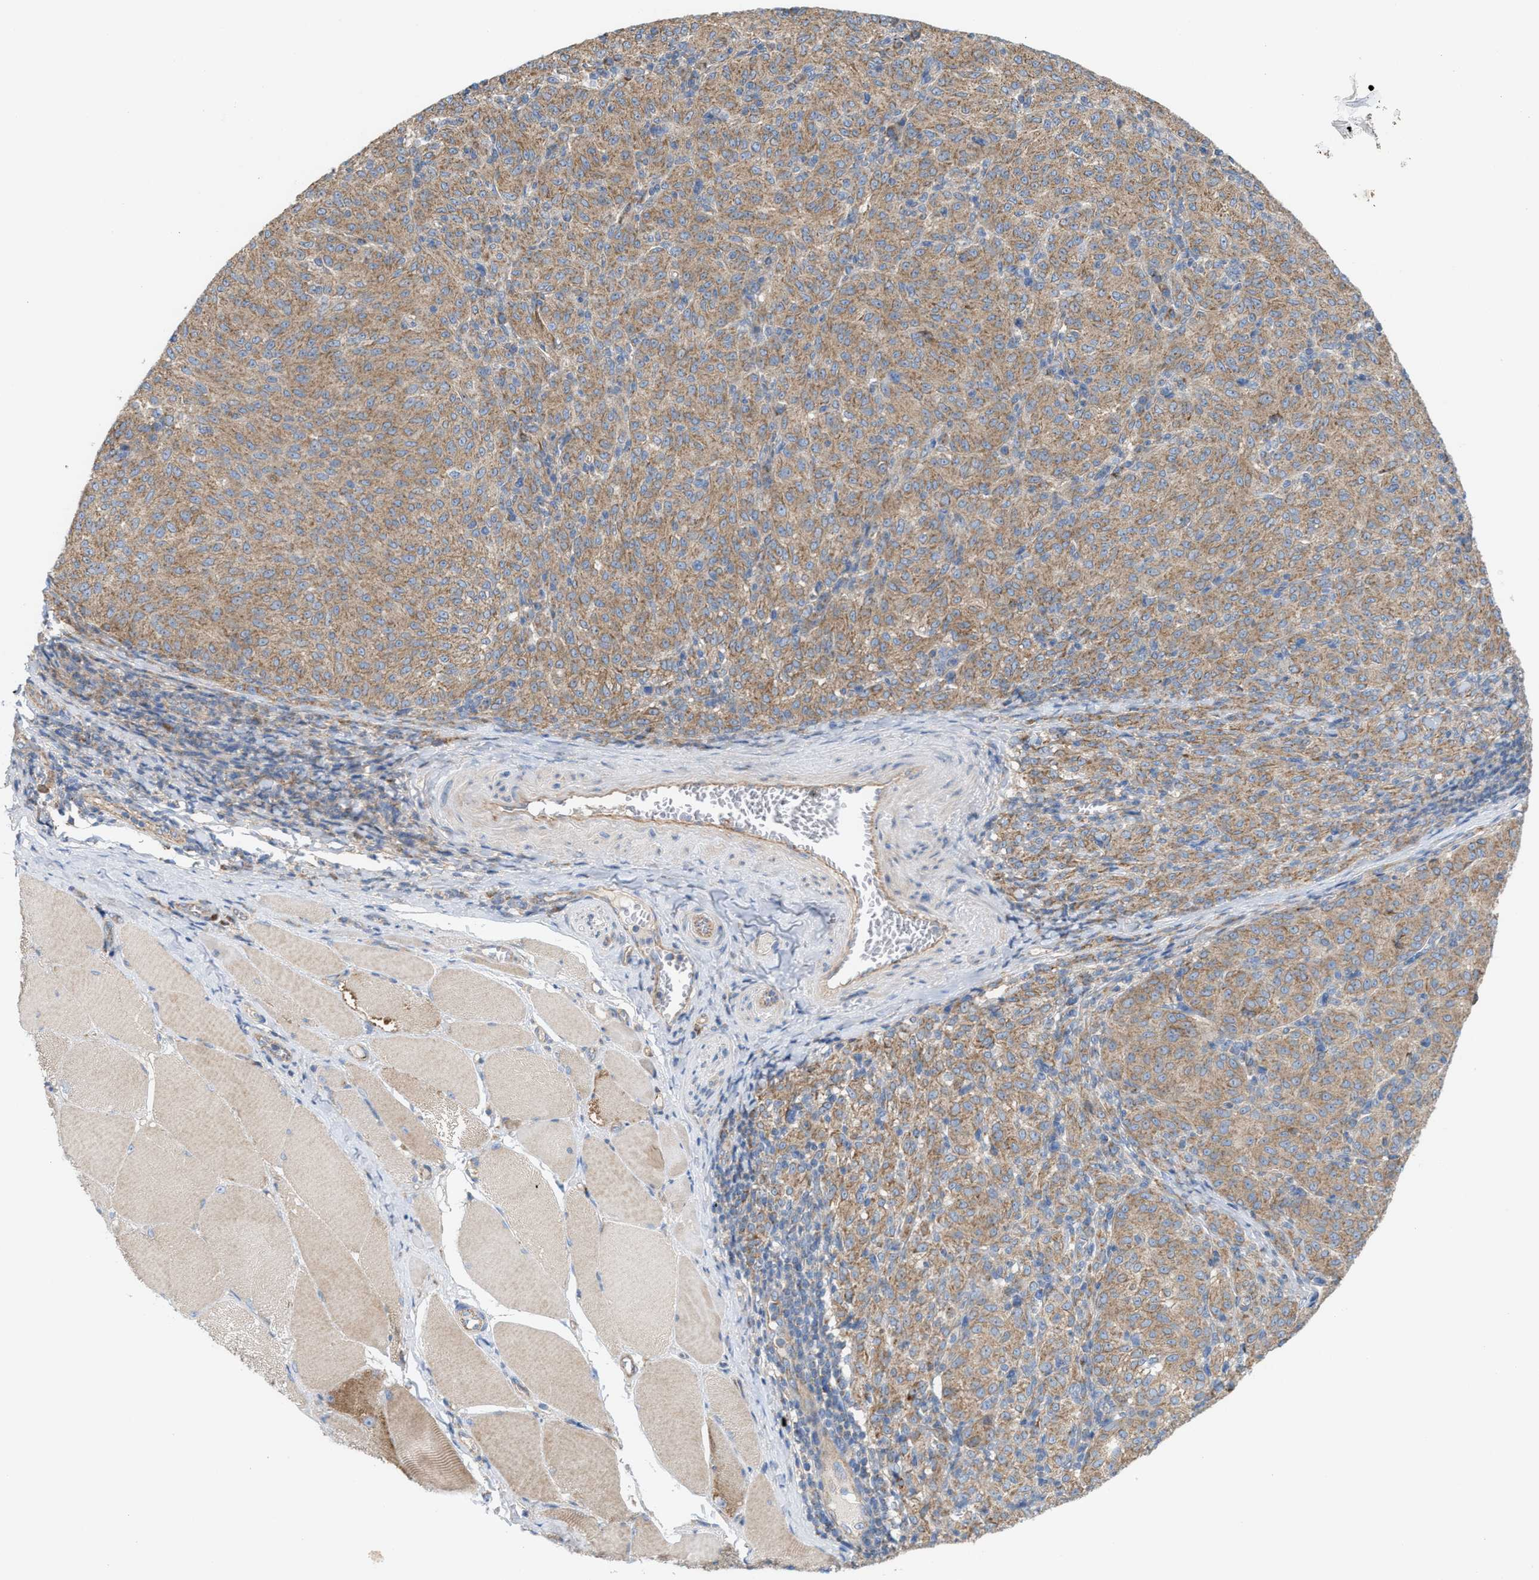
{"staining": {"intensity": "weak", "quantity": ">75%", "location": "cytoplasmic/membranous"}, "tissue": "melanoma", "cell_type": "Tumor cells", "image_type": "cancer", "snomed": [{"axis": "morphology", "description": "Malignant melanoma, NOS"}, {"axis": "topography", "description": "Skin"}], "caption": "Protein expression analysis of malignant melanoma demonstrates weak cytoplasmic/membranous staining in approximately >75% of tumor cells.", "gene": "OXSM", "patient": {"sex": "female", "age": 72}}